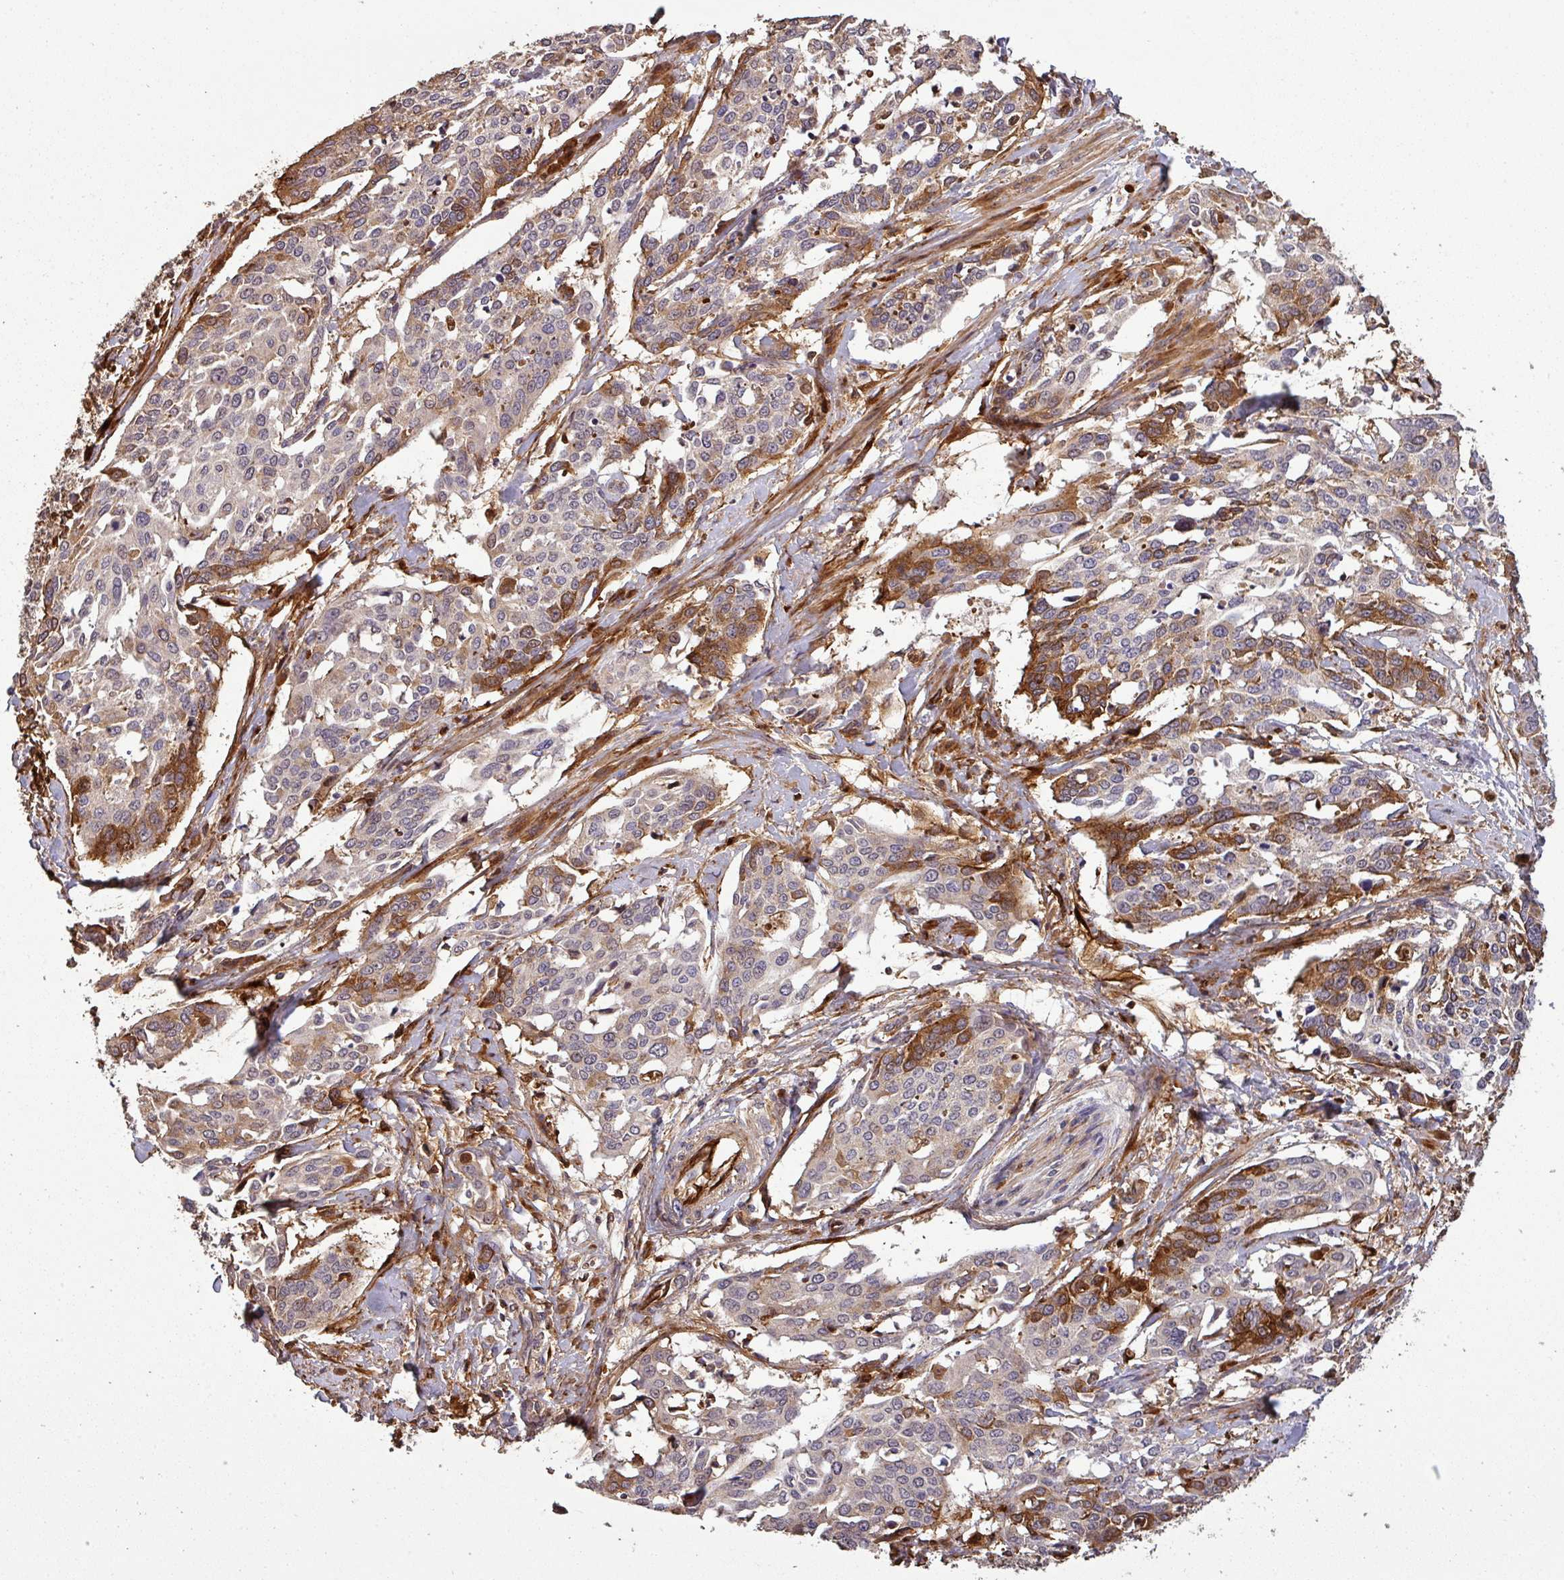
{"staining": {"intensity": "moderate", "quantity": "<25%", "location": "cytoplasmic/membranous"}, "tissue": "cervical cancer", "cell_type": "Tumor cells", "image_type": "cancer", "snomed": [{"axis": "morphology", "description": "Squamous cell carcinoma, NOS"}, {"axis": "topography", "description": "Cervix"}], "caption": "Protein analysis of squamous cell carcinoma (cervical) tissue reveals moderate cytoplasmic/membranous expression in approximately <25% of tumor cells.", "gene": "ISLR", "patient": {"sex": "female", "age": 44}}